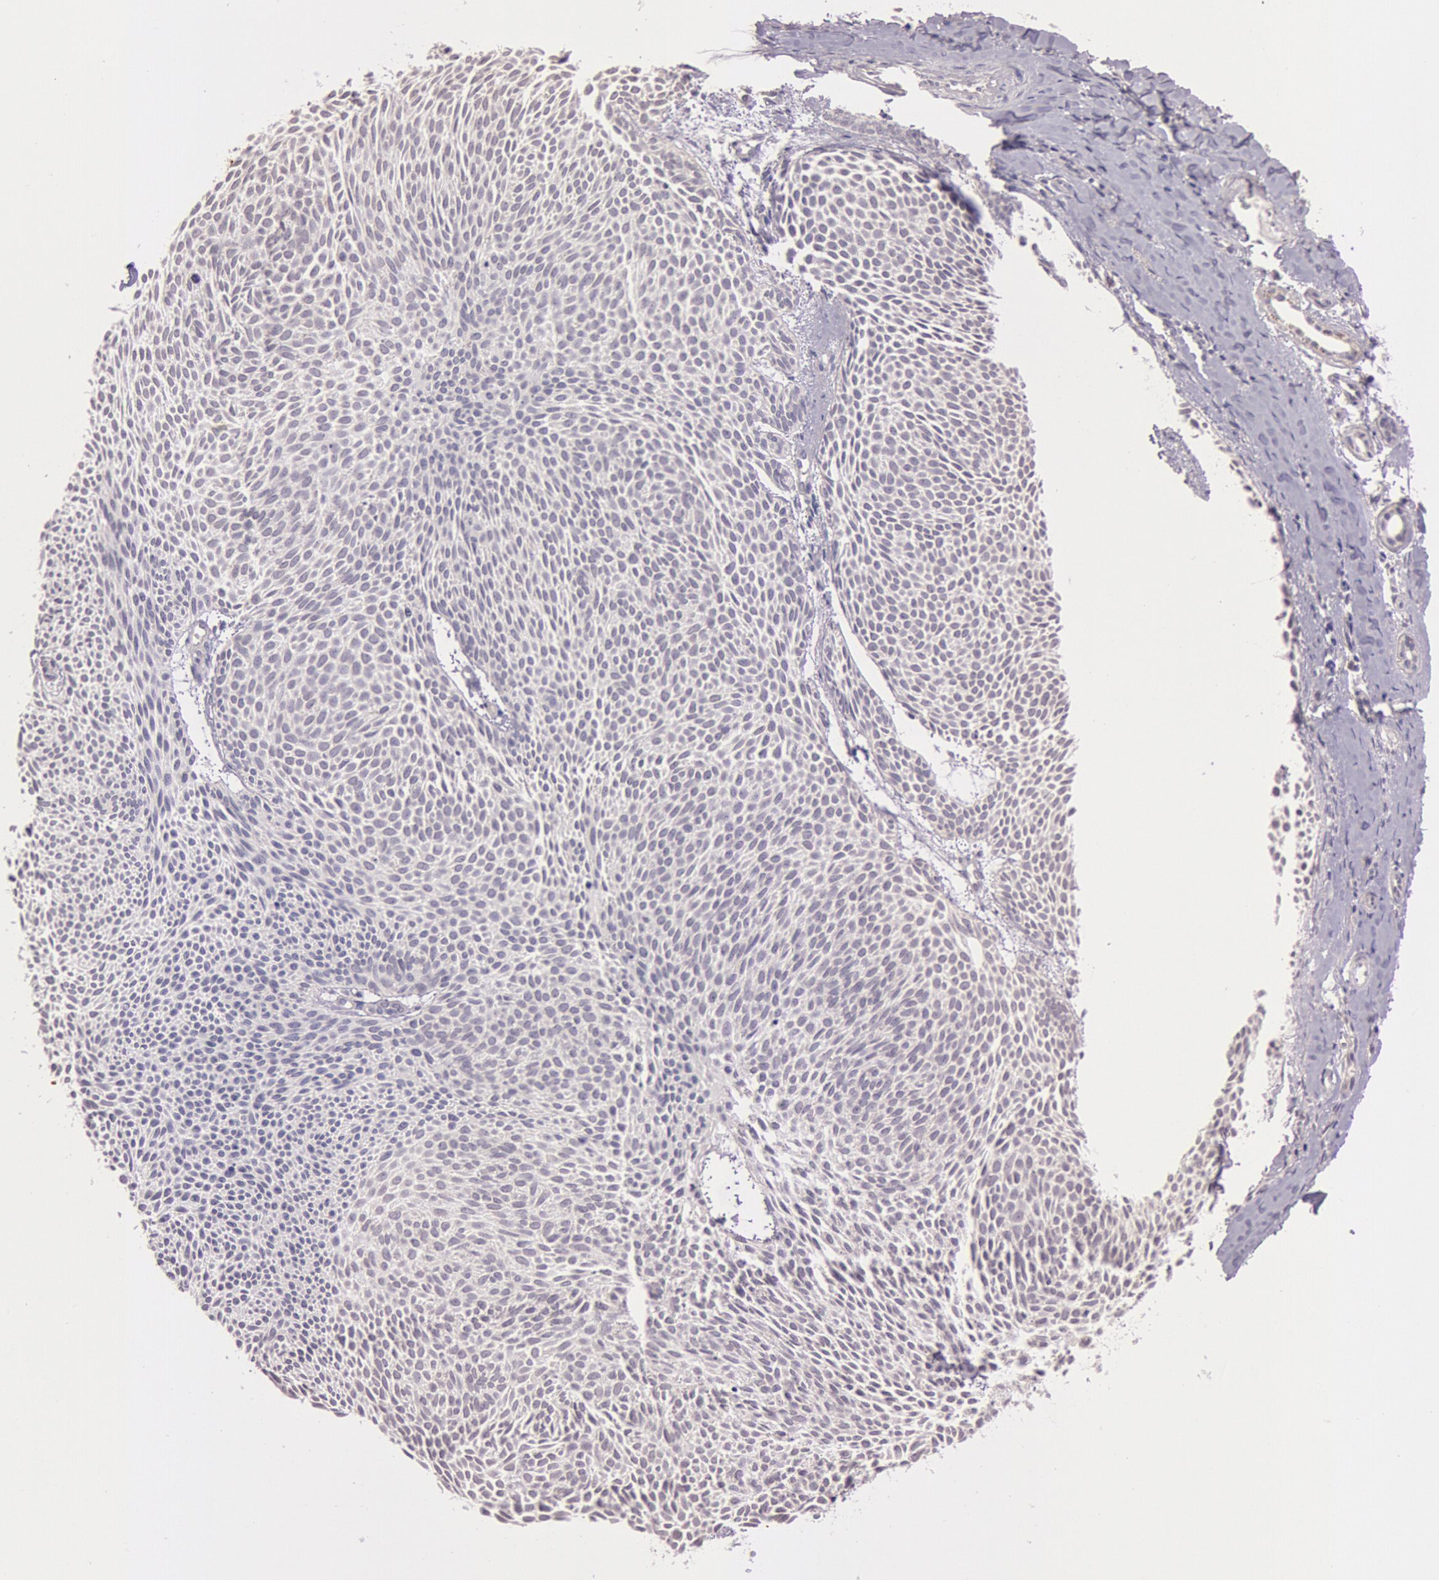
{"staining": {"intensity": "negative", "quantity": "none", "location": "none"}, "tissue": "skin cancer", "cell_type": "Tumor cells", "image_type": "cancer", "snomed": [{"axis": "morphology", "description": "Basal cell carcinoma"}, {"axis": "topography", "description": "Skin"}], "caption": "Tumor cells are negative for brown protein staining in skin cancer (basal cell carcinoma). (Stains: DAB IHC with hematoxylin counter stain, Microscopy: brightfield microscopy at high magnification).", "gene": "KDM6A", "patient": {"sex": "male", "age": 84}}